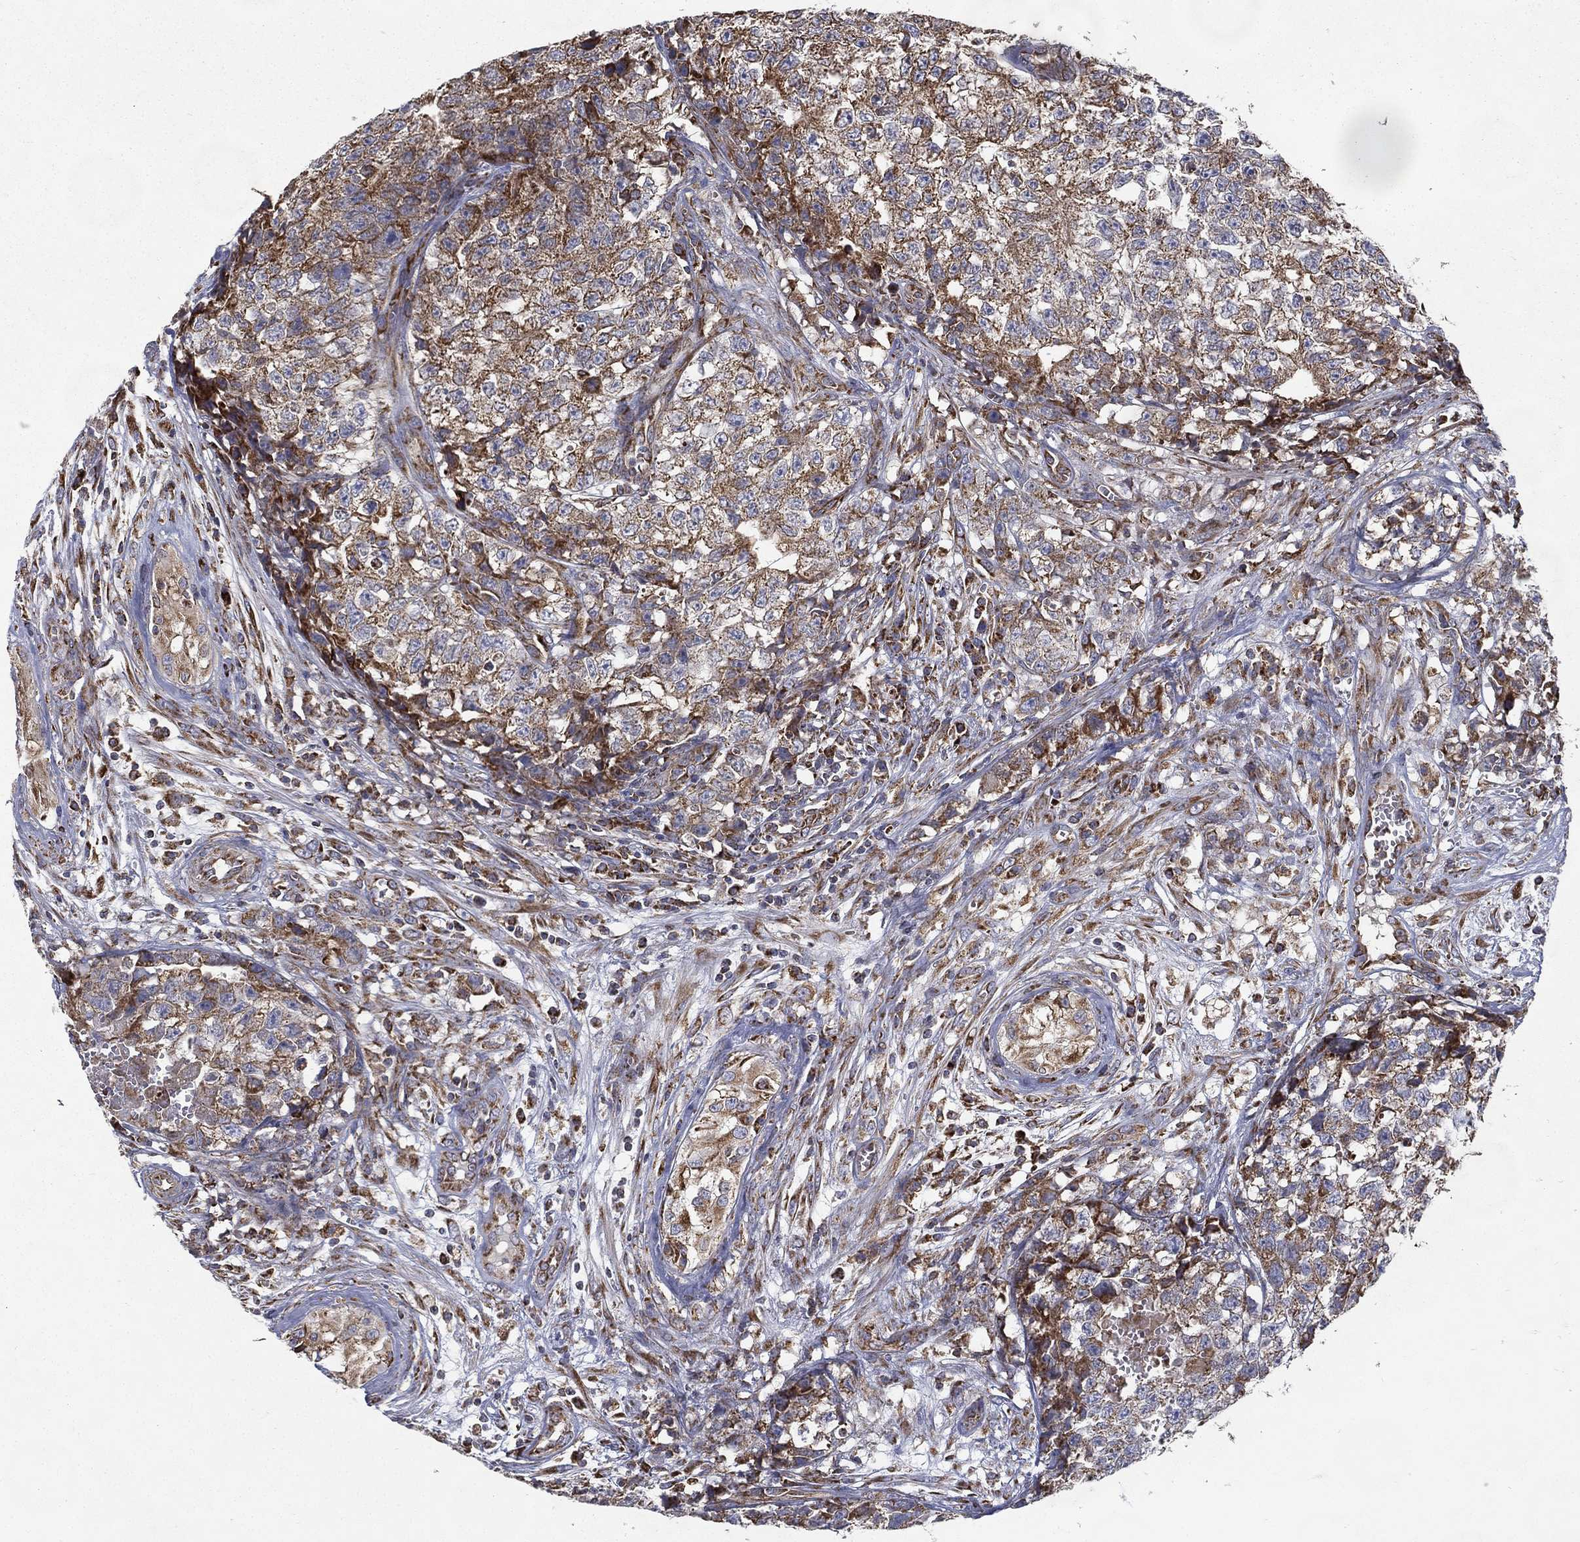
{"staining": {"intensity": "moderate", "quantity": "25%-75%", "location": "cytoplasmic/membranous"}, "tissue": "testis cancer", "cell_type": "Tumor cells", "image_type": "cancer", "snomed": [{"axis": "morphology", "description": "Seminoma, NOS"}, {"axis": "morphology", "description": "Carcinoma, Embryonal, NOS"}, {"axis": "topography", "description": "Testis"}], "caption": "Brown immunohistochemical staining in testis seminoma reveals moderate cytoplasmic/membranous expression in approximately 25%-75% of tumor cells.", "gene": "MT-CYB", "patient": {"sex": "male", "age": 22}}